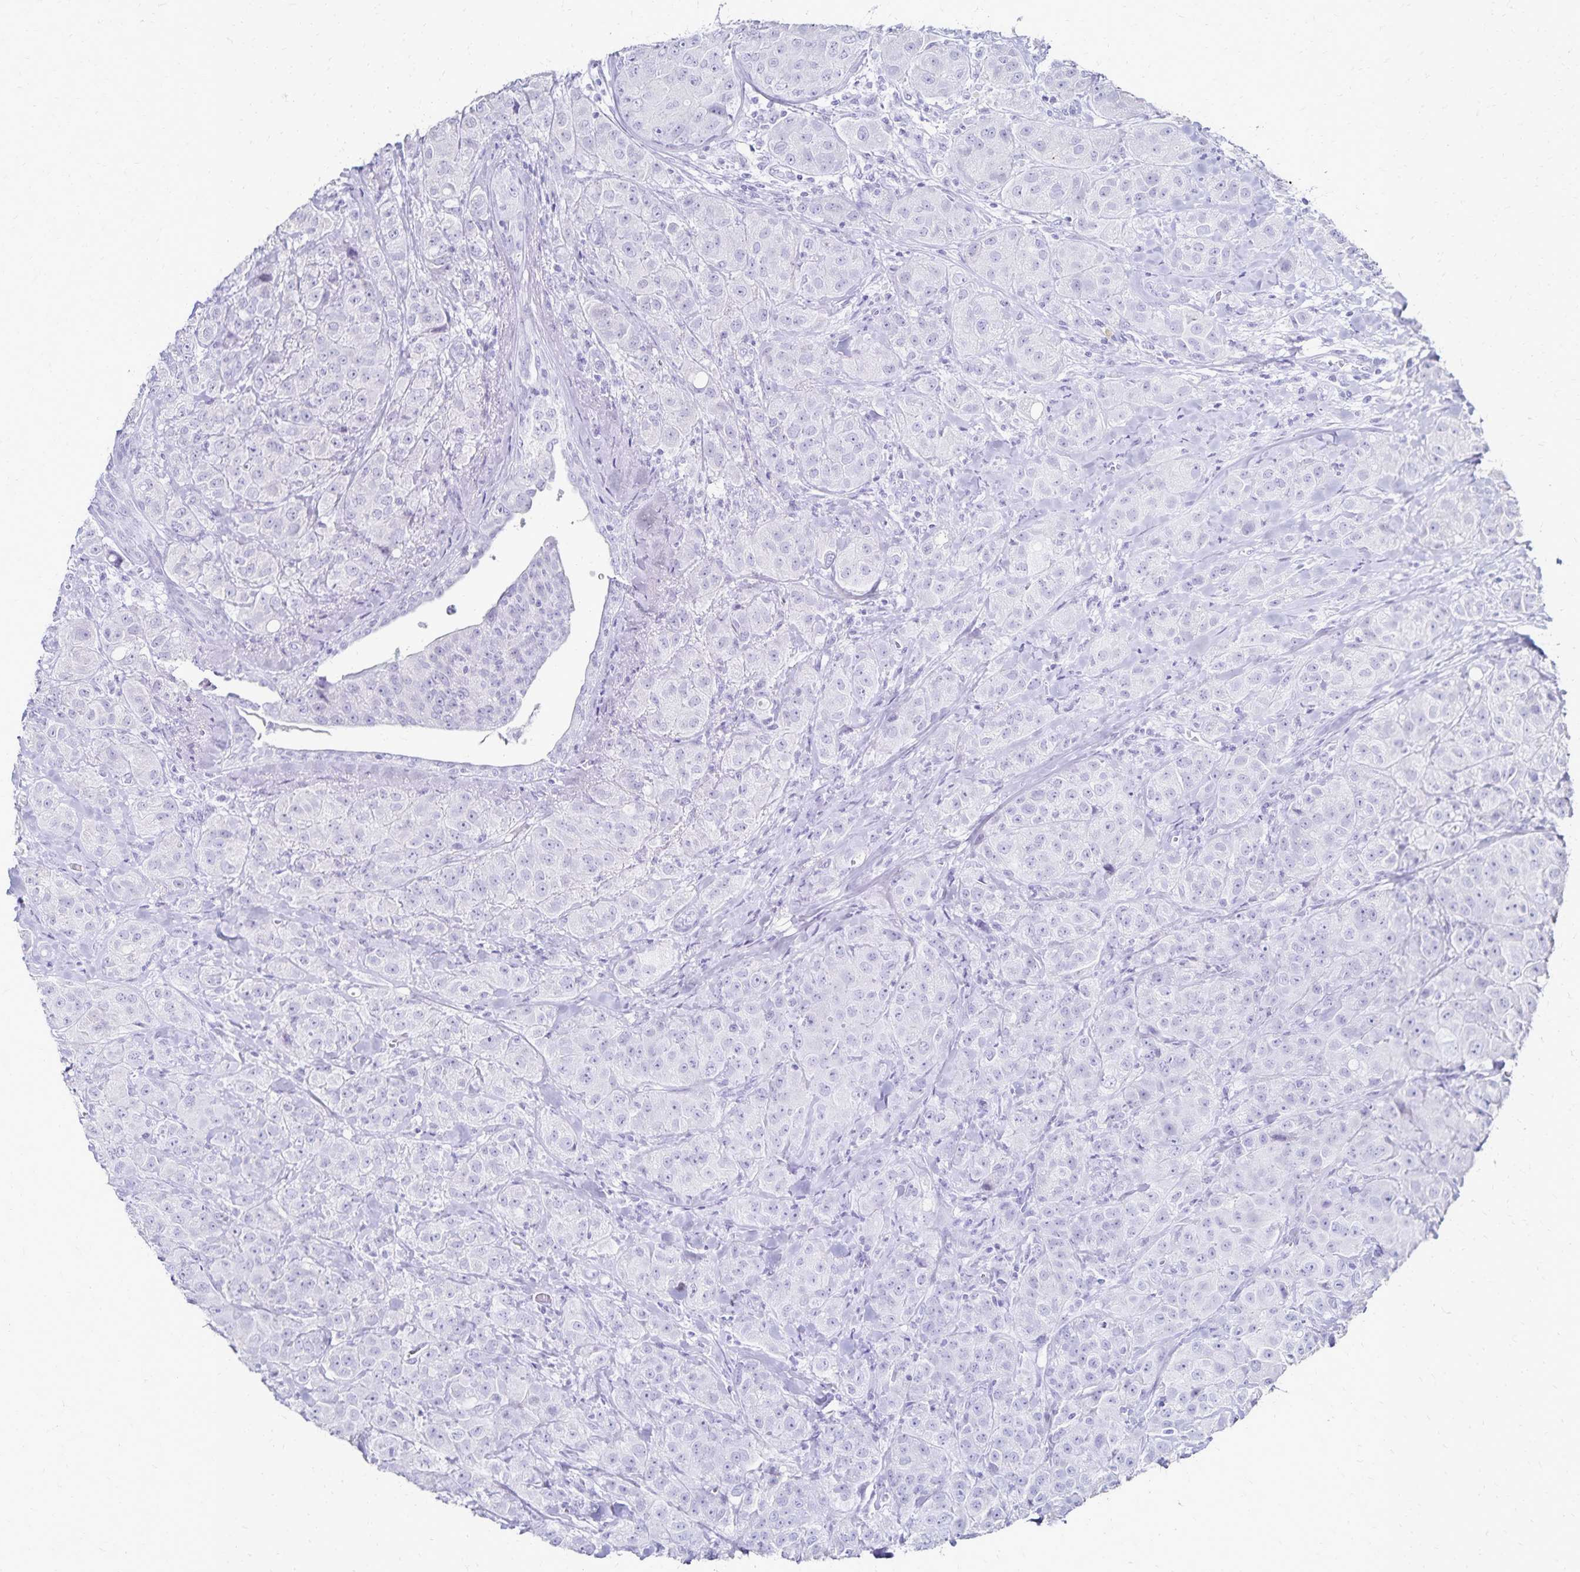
{"staining": {"intensity": "negative", "quantity": "none", "location": "none"}, "tissue": "breast cancer", "cell_type": "Tumor cells", "image_type": "cancer", "snomed": [{"axis": "morphology", "description": "Normal tissue, NOS"}, {"axis": "morphology", "description": "Duct carcinoma"}, {"axis": "topography", "description": "Breast"}], "caption": "Tumor cells are negative for protein expression in human breast invasive ductal carcinoma. (Stains: DAB (3,3'-diaminobenzidine) IHC with hematoxylin counter stain, Microscopy: brightfield microscopy at high magnification).", "gene": "GIP", "patient": {"sex": "female", "age": 43}}